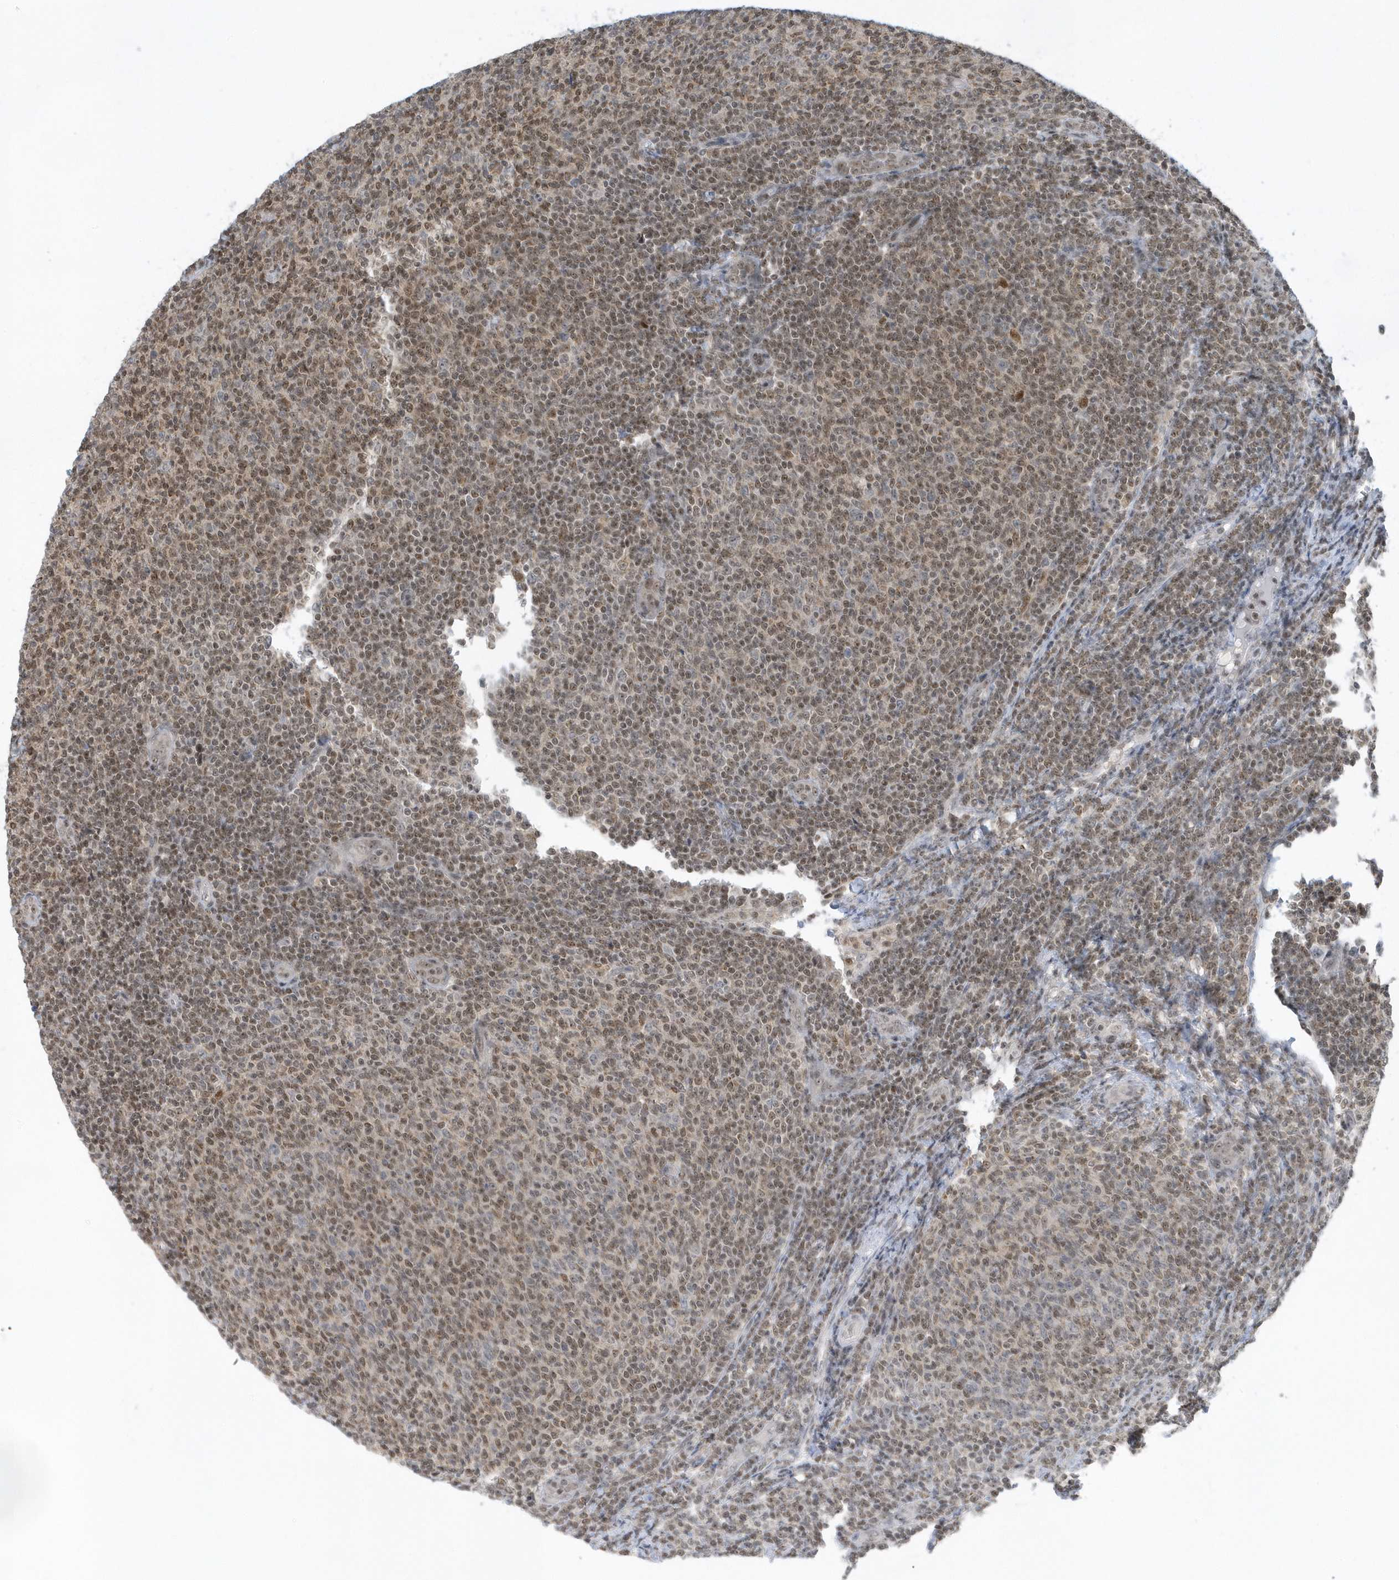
{"staining": {"intensity": "moderate", "quantity": ">75%", "location": "nuclear"}, "tissue": "lymphoma", "cell_type": "Tumor cells", "image_type": "cancer", "snomed": [{"axis": "morphology", "description": "Malignant lymphoma, non-Hodgkin's type, Low grade"}, {"axis": "topography", "description": "Lymph node"}], "caption": "Low-grade malignant lymphoma, non-Hodgkin's type was stained to show a protein in brown. There is medium levels of moderate nuclear staining in about >75% of tumor cells.", "gene": "ZNF740", "patient": {"sex": "male", "age": 66}}